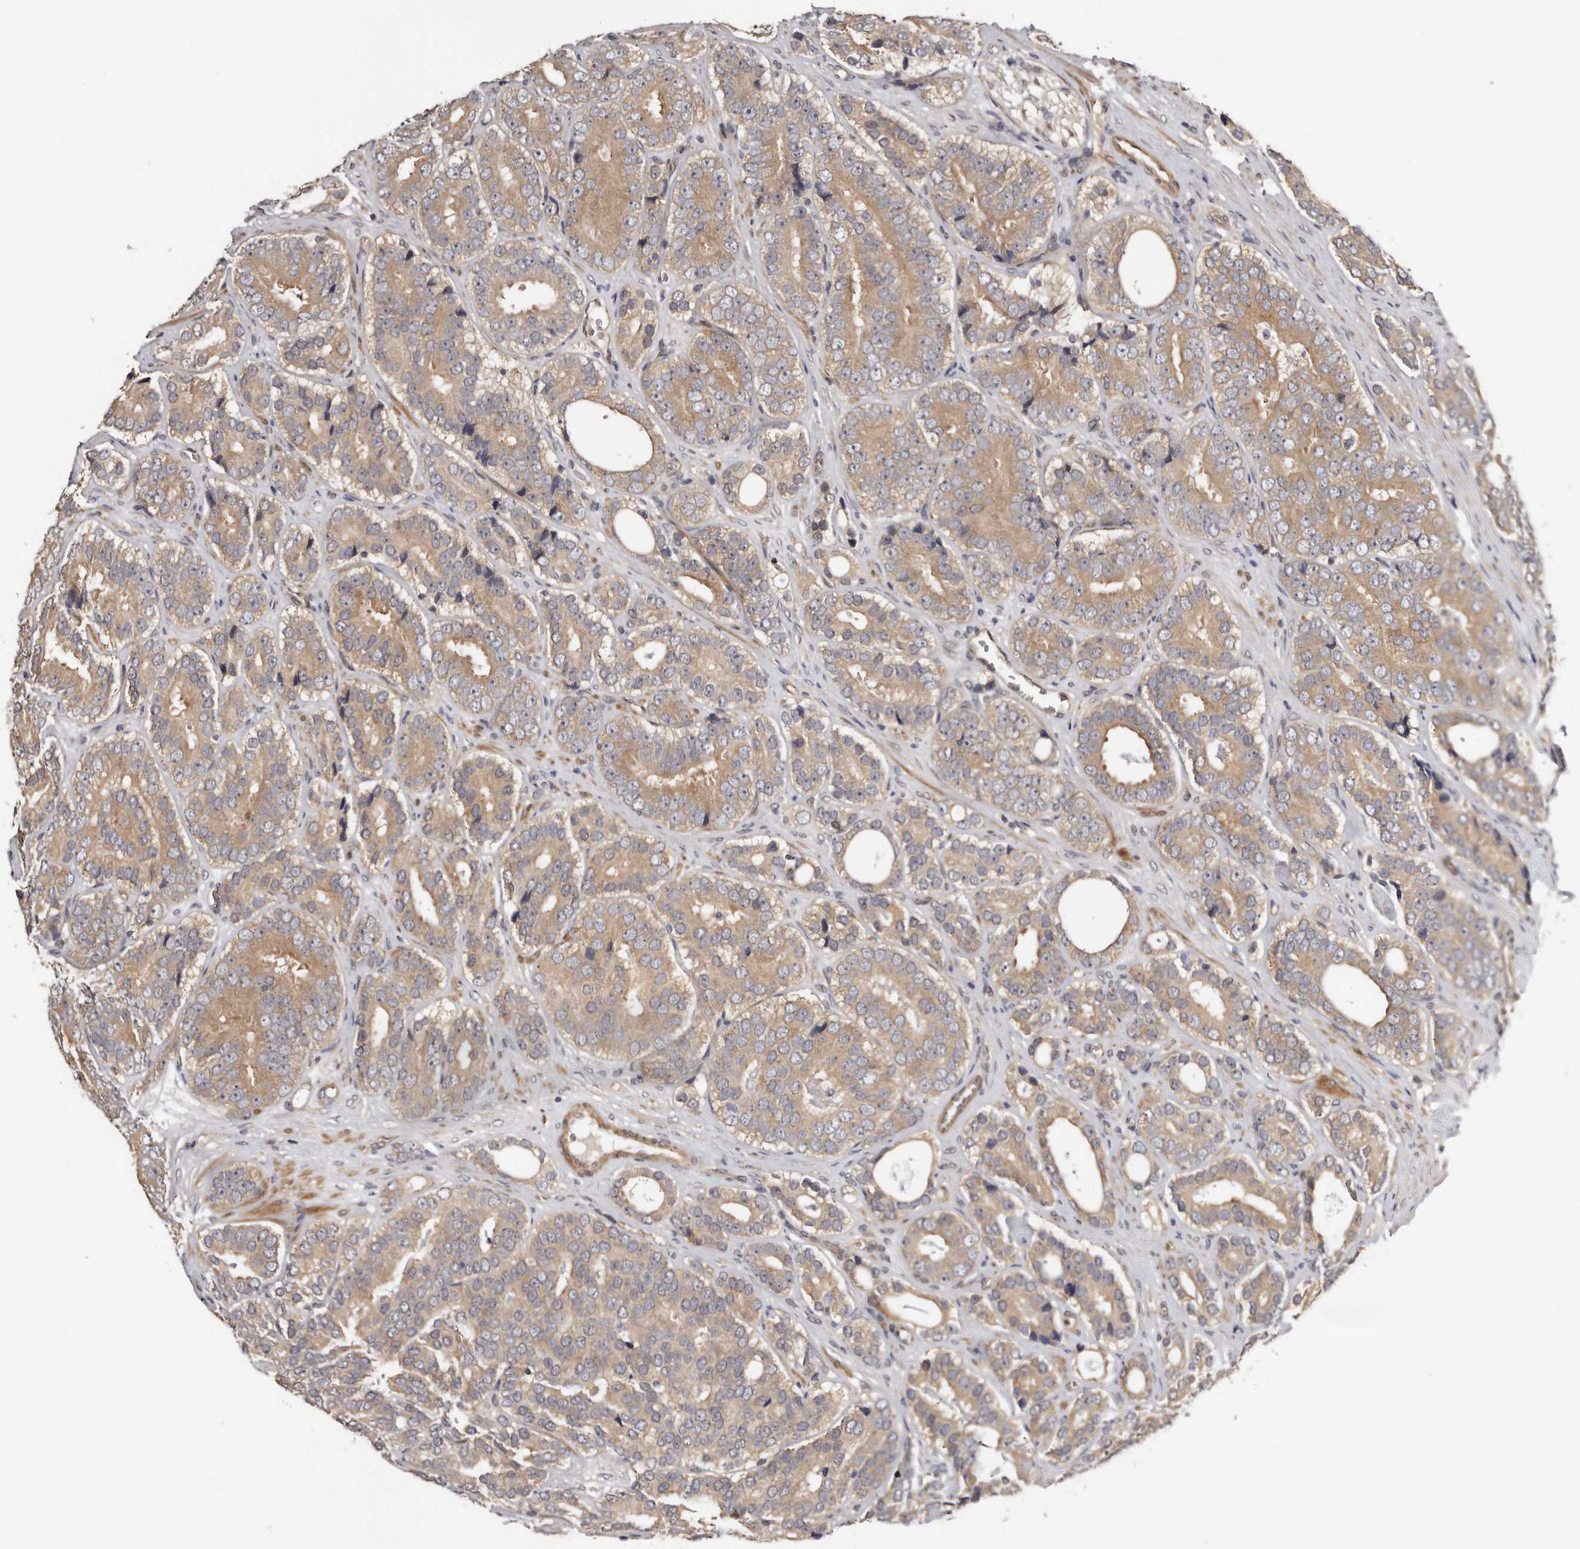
{"staining": {"intensity": "moderate", "quantity": ">75%", "location": "cytoplasmic/membranous"}, "tissue": "prostate cancer", "cell_type": "Tumor cells", "image_type": "cancer", "snomed": [{"axis": "morphology", "description": "Adenocarcinoma, High grade"}, {"axis": "topography", "description": "Prostate"}], "caption": "Approximately >75% of tumor cells in human prostate cancer (high-grade adenocarcinoma) display moderate cytoplasmic/membranous protein expression as visualized by brown immunohistochemical staining.", "gene": "SBDS", "patient": {"sex": "male", "age": 56}}